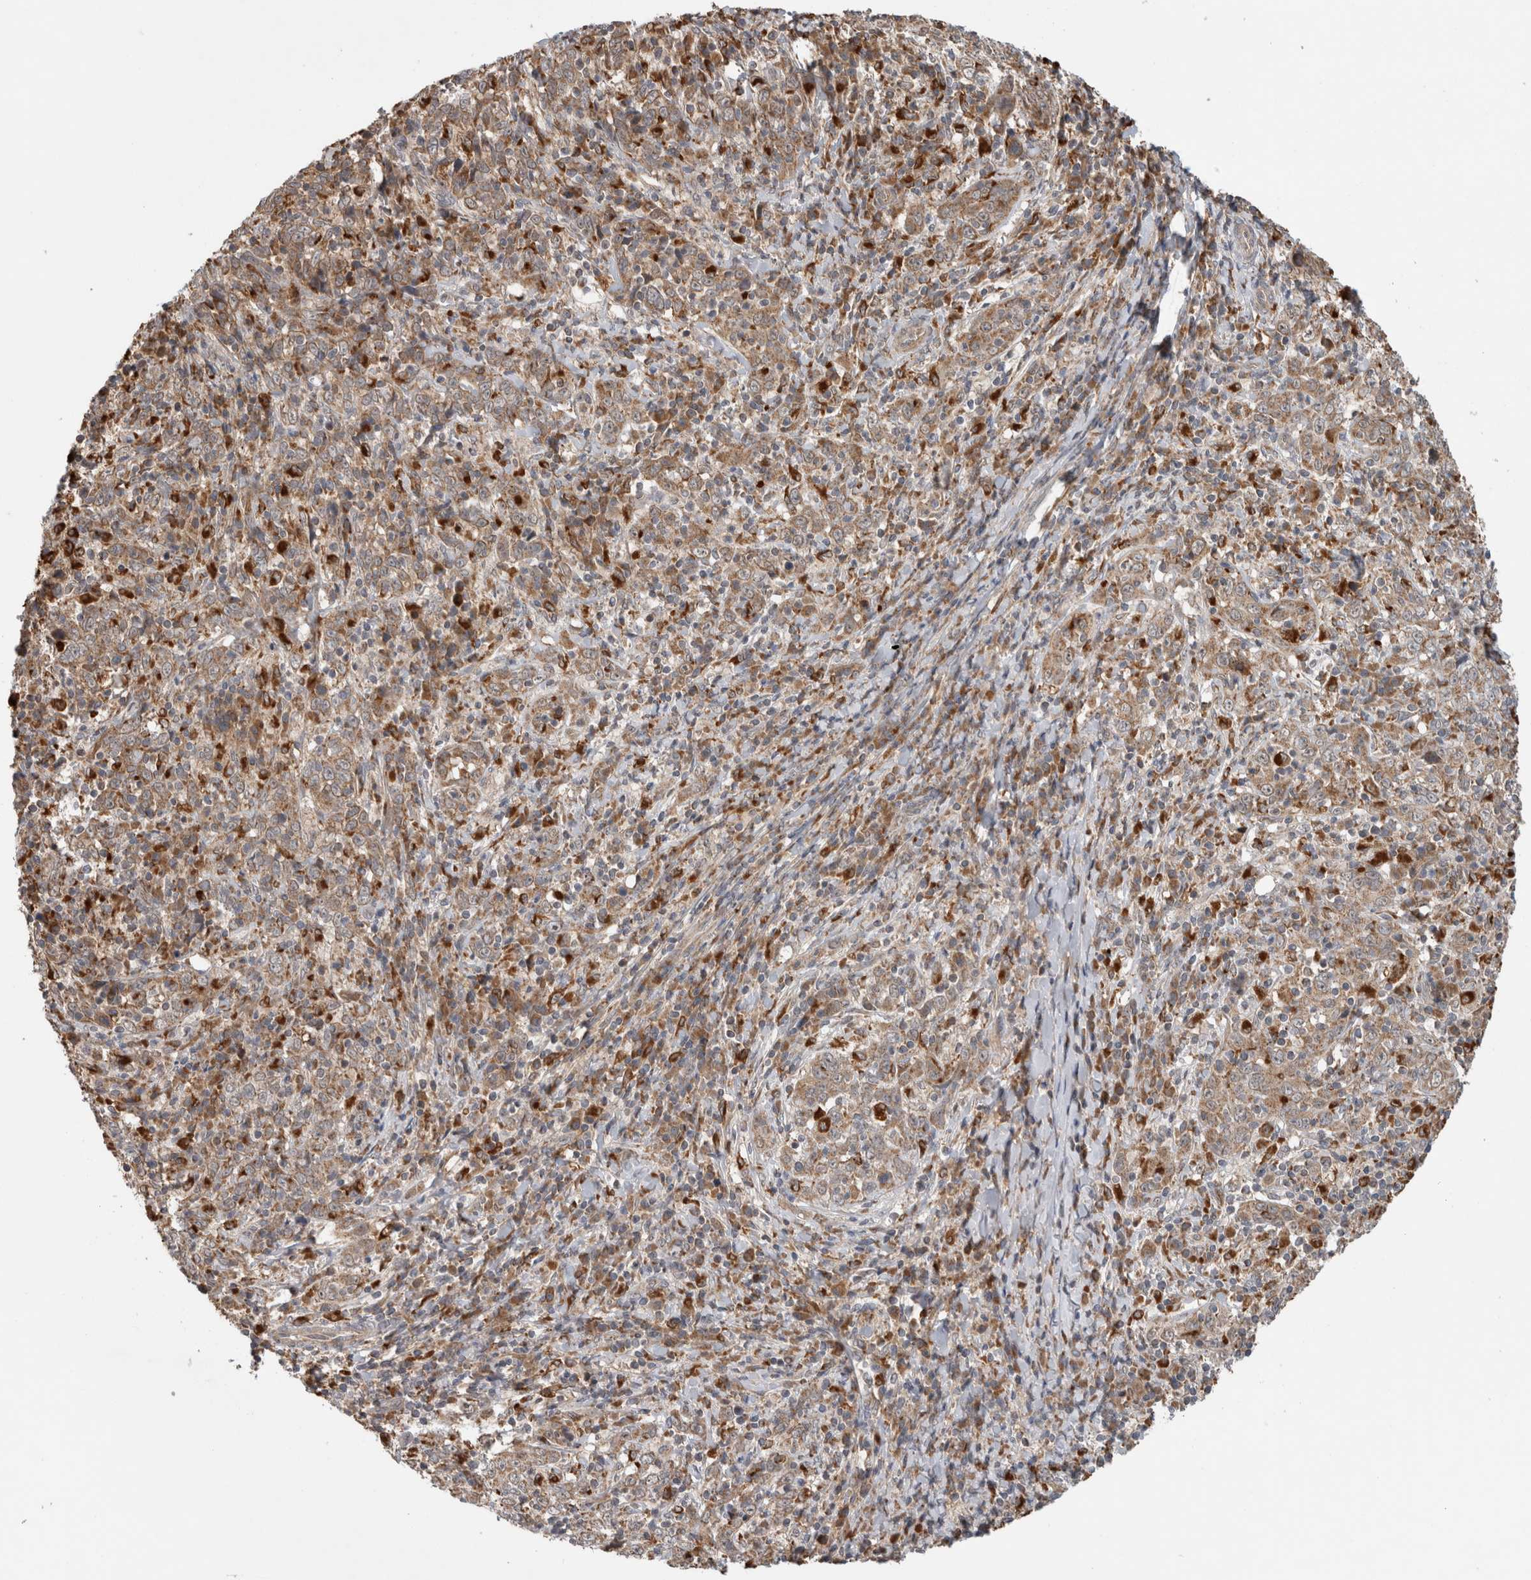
{"staining": {"intensity": "weak", "quantity": ">75%", "location": "cytoplasmic/membranous"}, "tissue": "cervical cancer", "cell_type": "Tumor cells", "image_type": "cancer", "snomed": [{"axis": "morphology", "description": "Squamous cell carcinoma, NOS"}, {"axis": "topography", "description": "Cervix"}], "caption": "A low amount of weak cytoplasmic/membranous positivity is identified in about >75% of tumor cells in cervical cancer (squamous cell carcinoma) tissue. (Stains: DAB in brown, nuclei in blue, Microscopy: brightfield microscopy at high magnification).", "gene": "ADGRL3", "patient": {"sex": "female", "age": 46}}